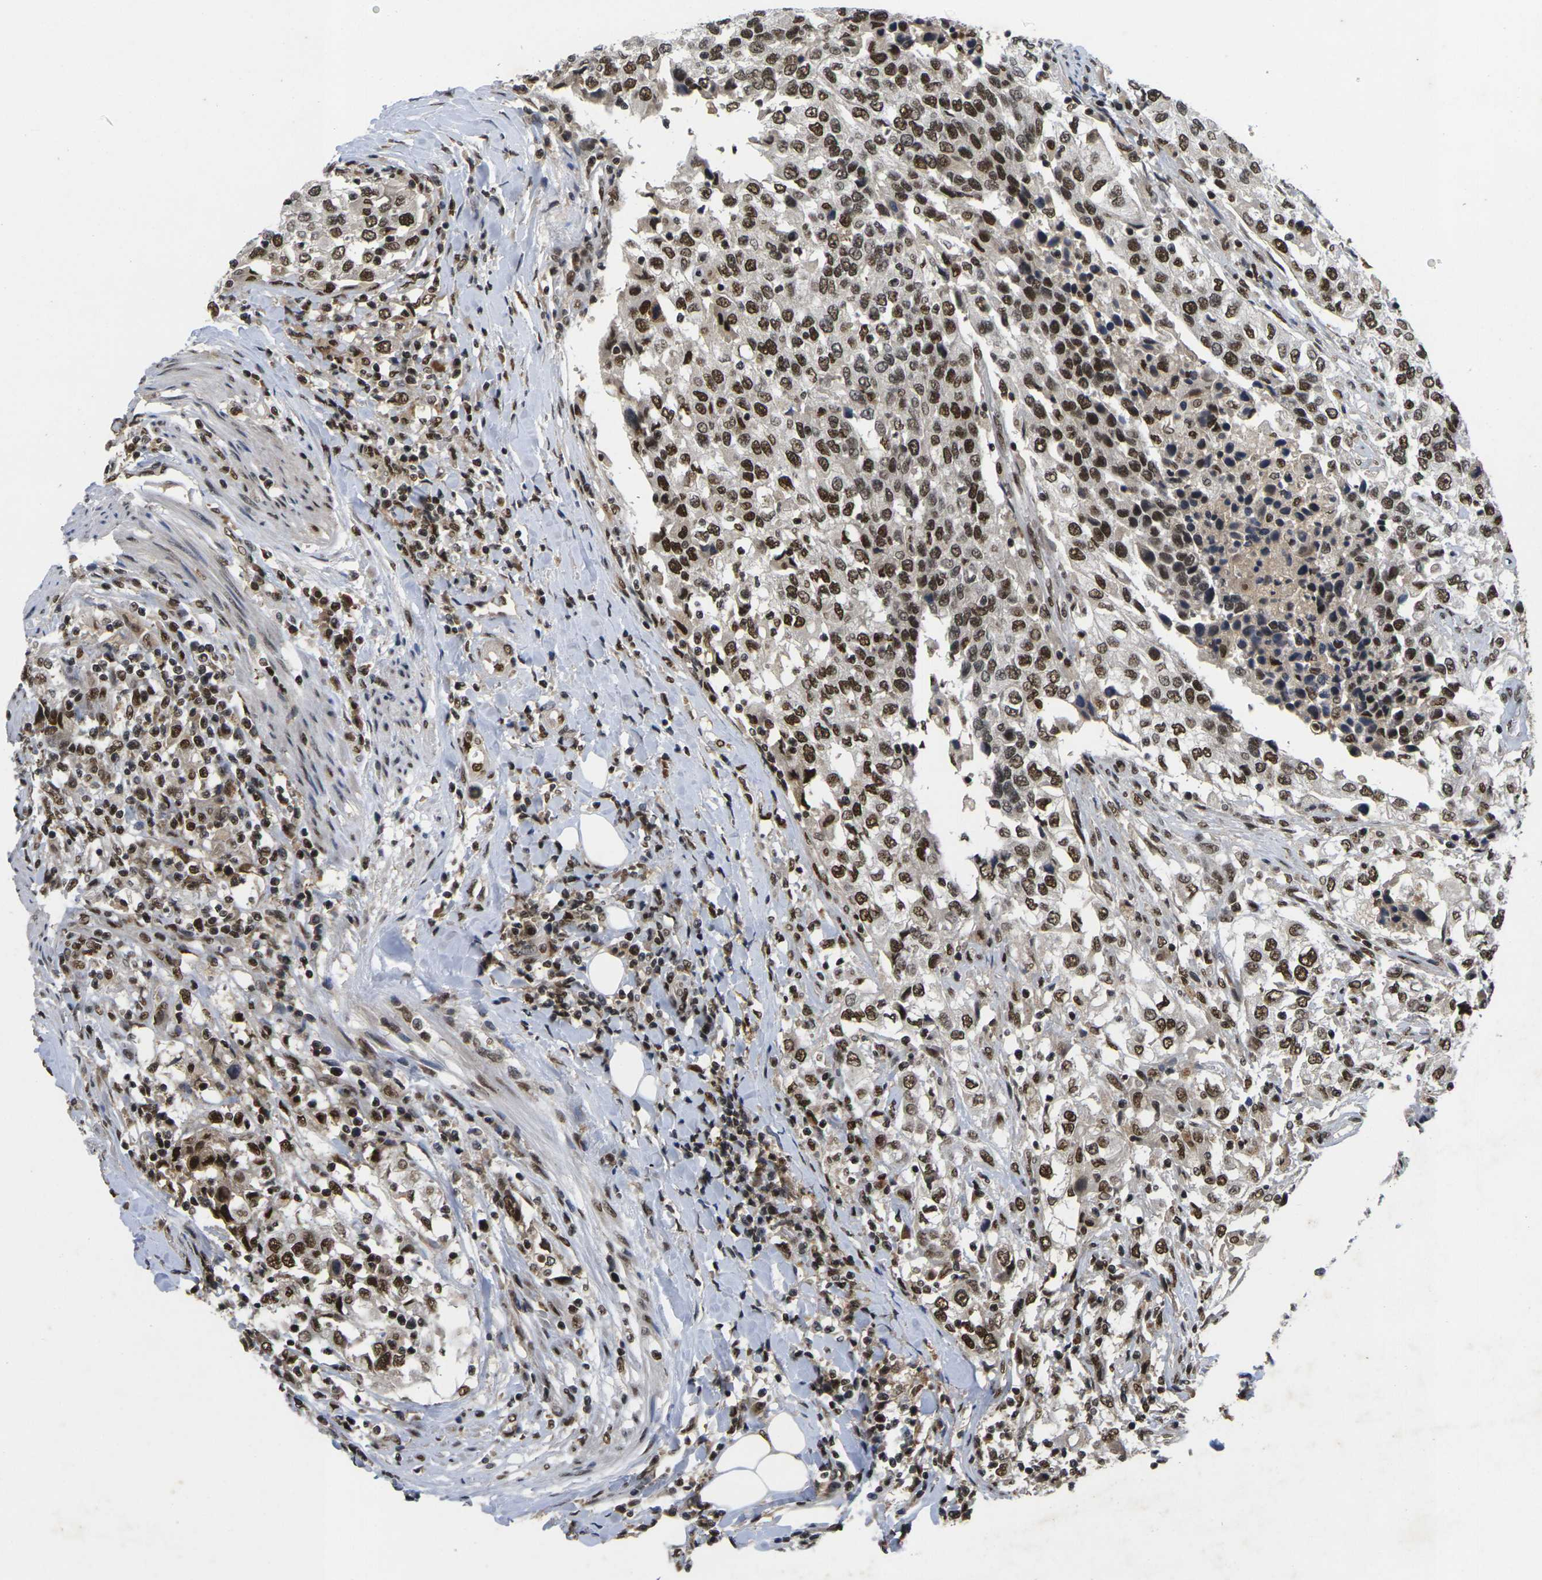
{"staining": {"intensity": "strong", "quantity": ">75%", "location": "nuclear"}, "tissue": "urothelial cancer", "cell_type": "Tumor cells", "image_type": "cancer", "snomed": [{"axis": "morphology", "description": "Urothelial carcinoma, High grade"}, {"axis": "topography", "description": "Urinary bladder"}], "caption": "High-grade urothelial carcinoma stained with immunohistochemistry reveals strong nuclear expression in about >75% of tumor cells.", "gene": "GTF2E1", "patient": {"sex": "female", "age": 56}}